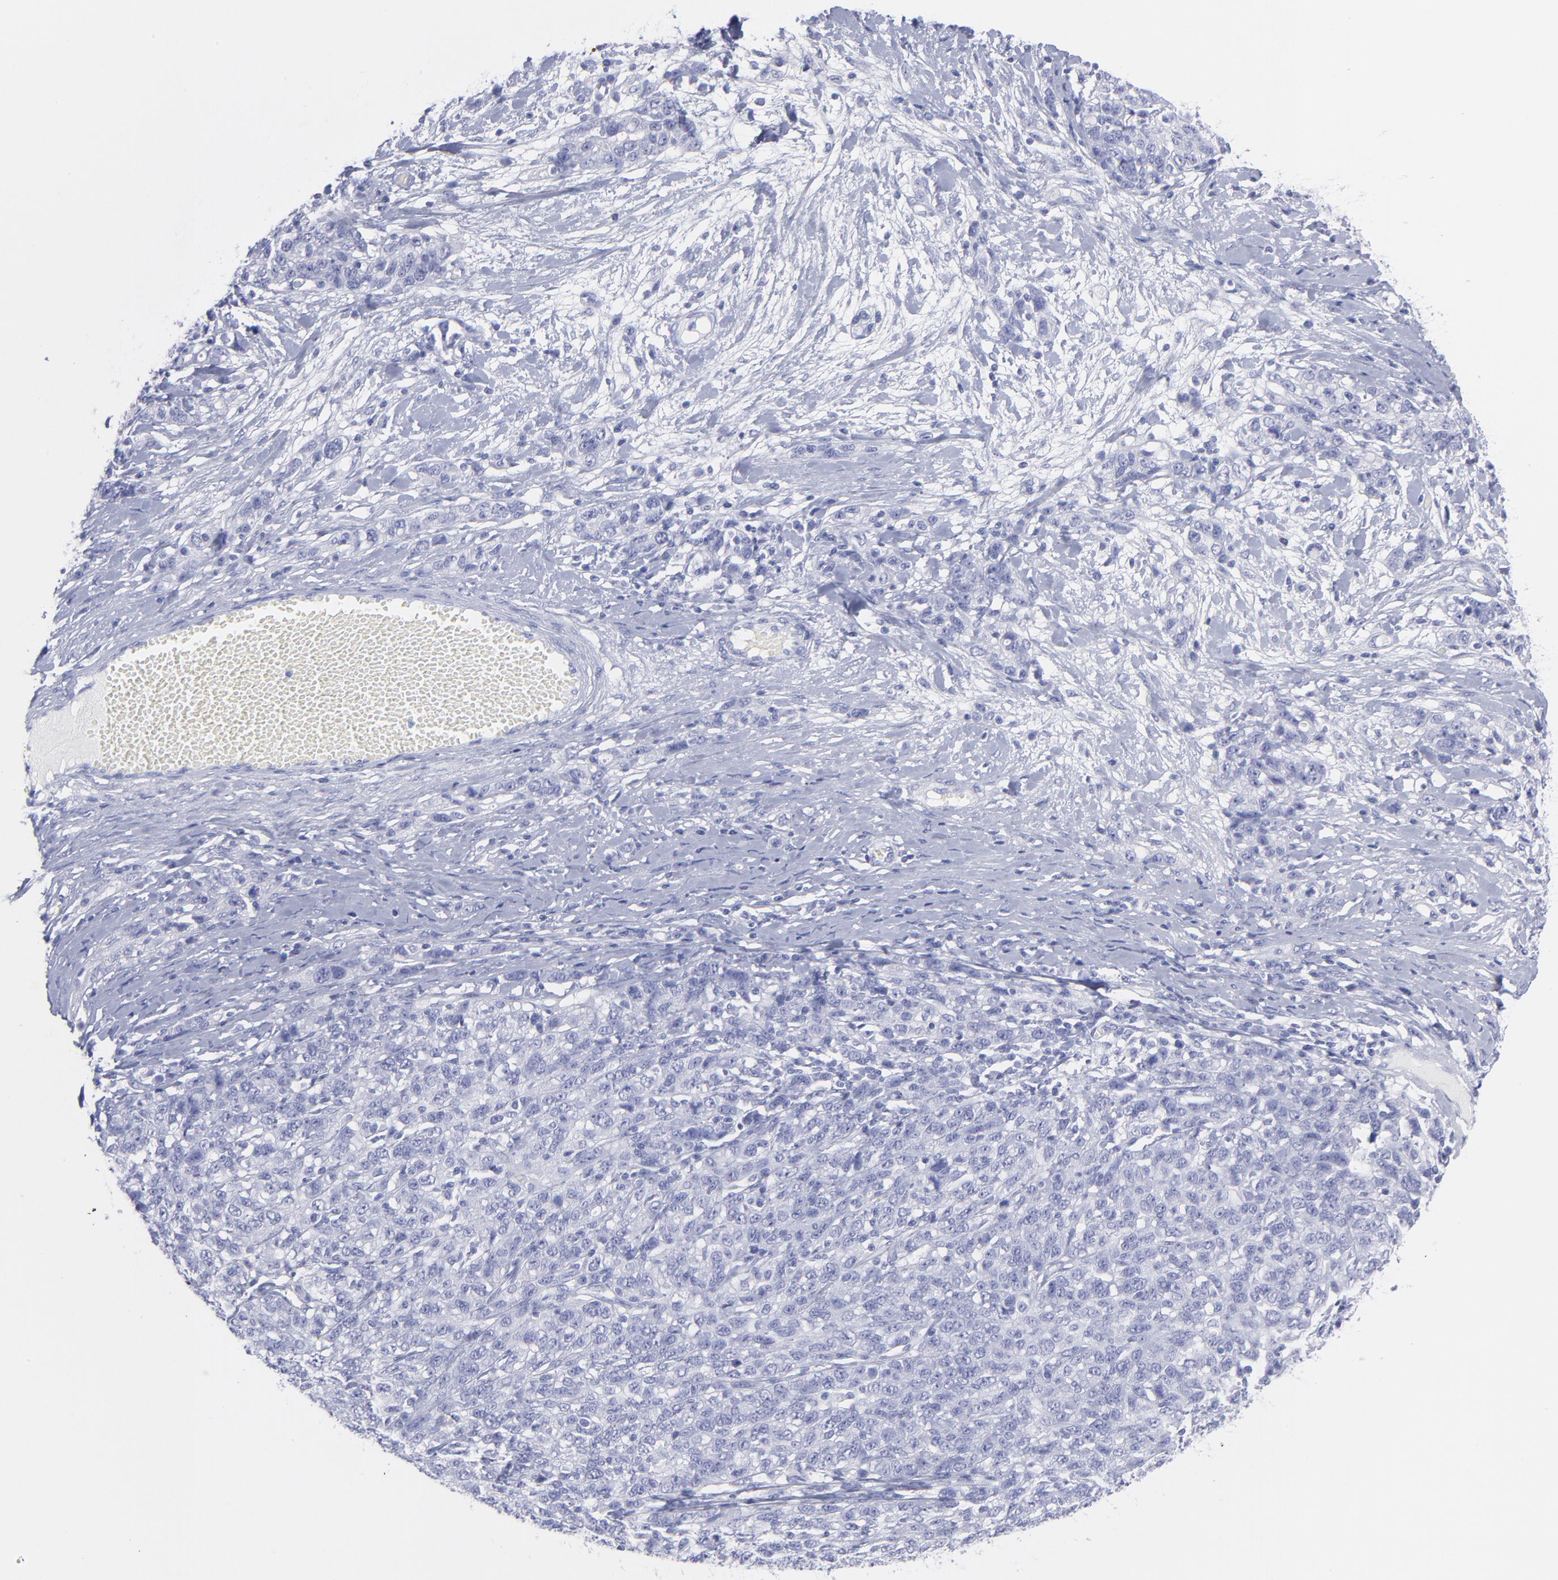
{"staining": {"intensity": "negative", "quantity": "none", "location": "none"}, "tissue": "ovarian cancer", "cell_type": "Tumor cells", "image_type": "cancer", "snomed": [{"axis": "morphology", "description": "Cystadenocarcinoma, serous, NOS"}, {"axis": "topography", "description": "Ovary"}], "caption": "The micrograph displays no staining of tumor cells in ovarian cancer.", "gene": "F13B", "patient": {"sex": "female", "age": 71}}